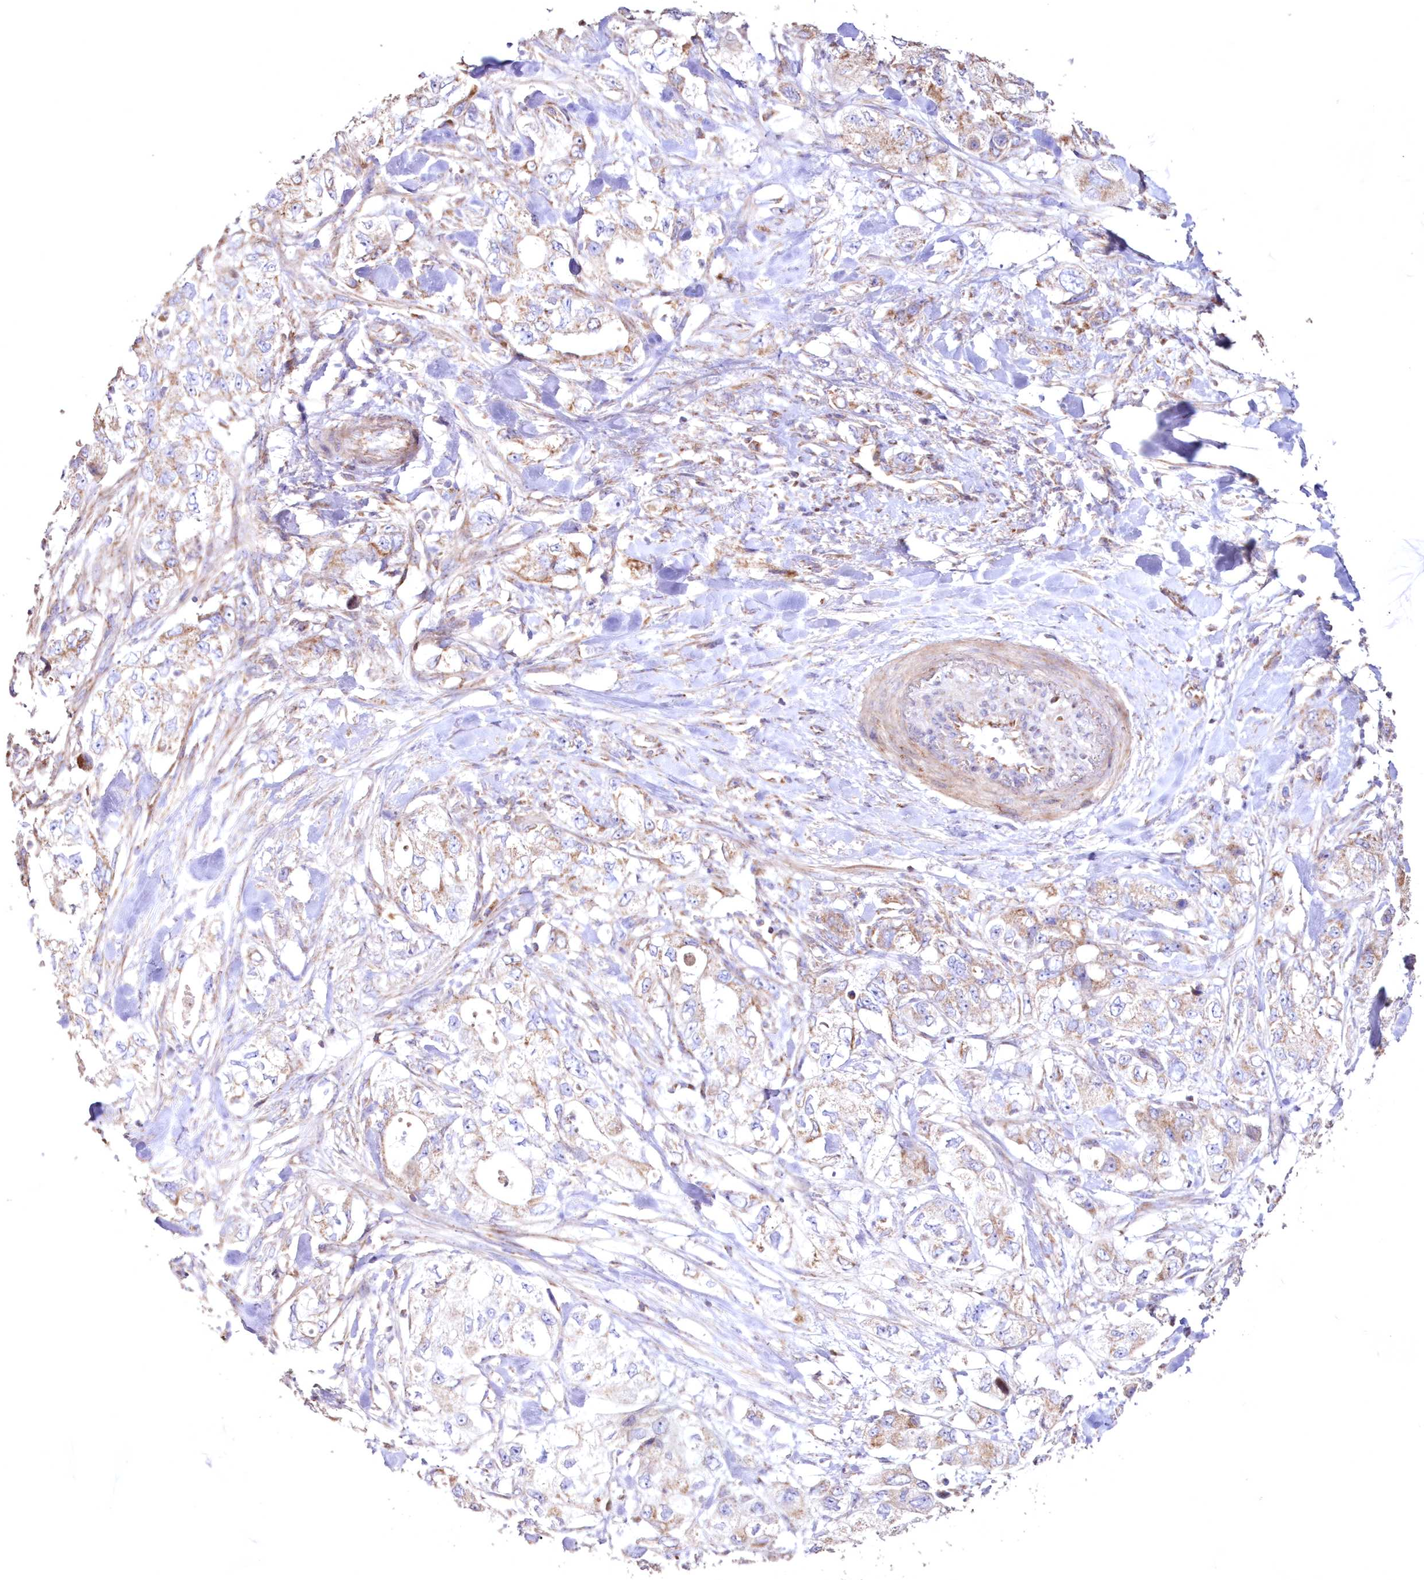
{"staining": {"intensity": "weak", "quantity": "25%-75%", "location": "cytoplasmic/membranous"}, "tissue": "pancreatic cancer", "cell_type": "Tumor cells", "image_type": "cancer", "snomed": [{"axis": "morphology", "description": "Adenocarcinoma, NOS"}, {"axis": "topography", "description": "Pancreas"}], "caption": "Adenocarcinoma (pancreatic) stained with immunohistochemistry reveals weak cytoplasmic/membranous positivity in approximately 25%-75% of tumor cells. (Stains: DAB (3,3'-diaminobenzidine) in brown, nuclei in blue, Microscopy: brightfield microscopy at high magnification).", "gene": "HADHB", "patient": {"sex": "female", "age": 73}}